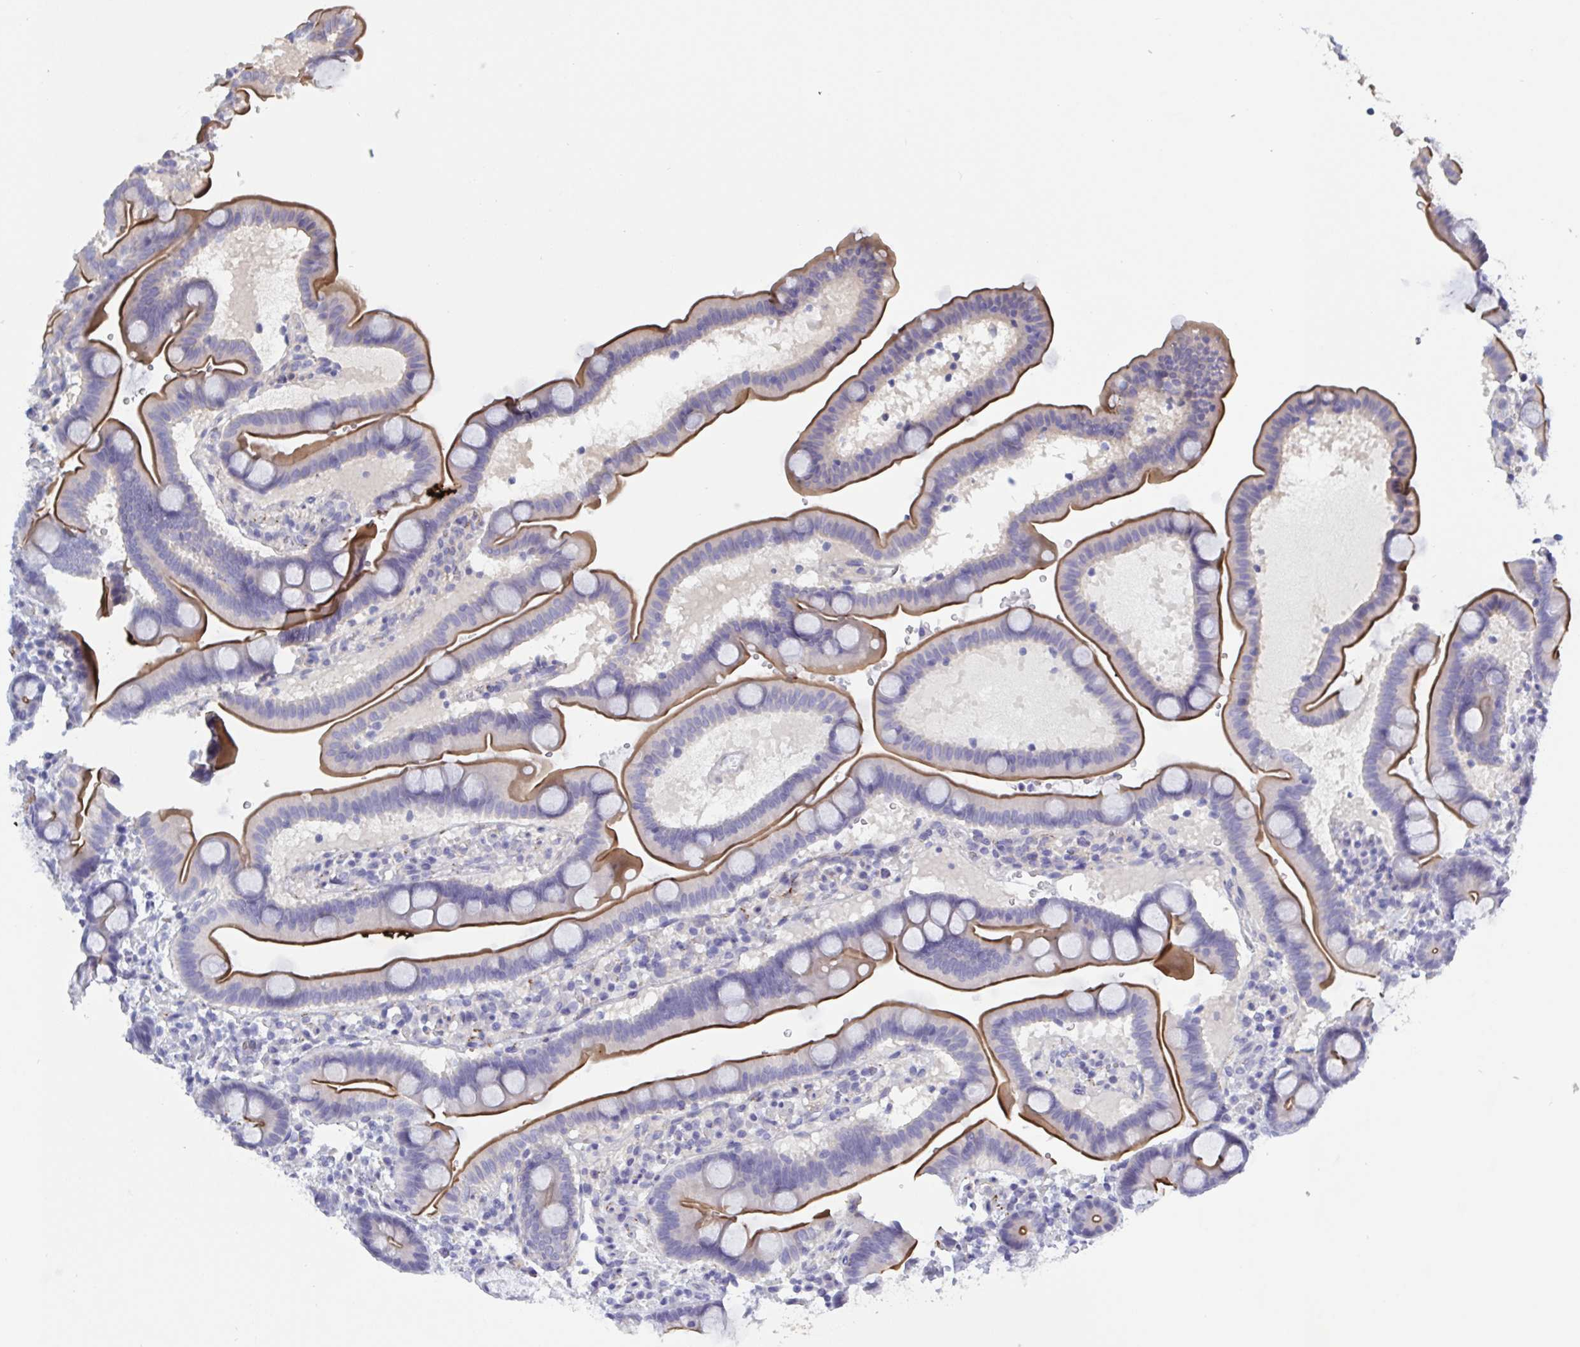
{"staining": {"intensity": "strong", "quantity": ">75%", "location": "cytoplasmic/membranous"}, "tissue": "duodenum", "cell_type": "Glandular cells", "image_type": "normal", "snomed": [{"axis": "morphology", "description": "Normal tissue, NOS"}, {"axis": "topography", "description": "Duodenum"}], "caption": "Protein staining exhibits strong cytoplasmic/membranous staining in approximately >75% of glandular cells in unremarkable duodenum.", "gene": "ST14", "patient": {"sex": "male", "age": 59}}